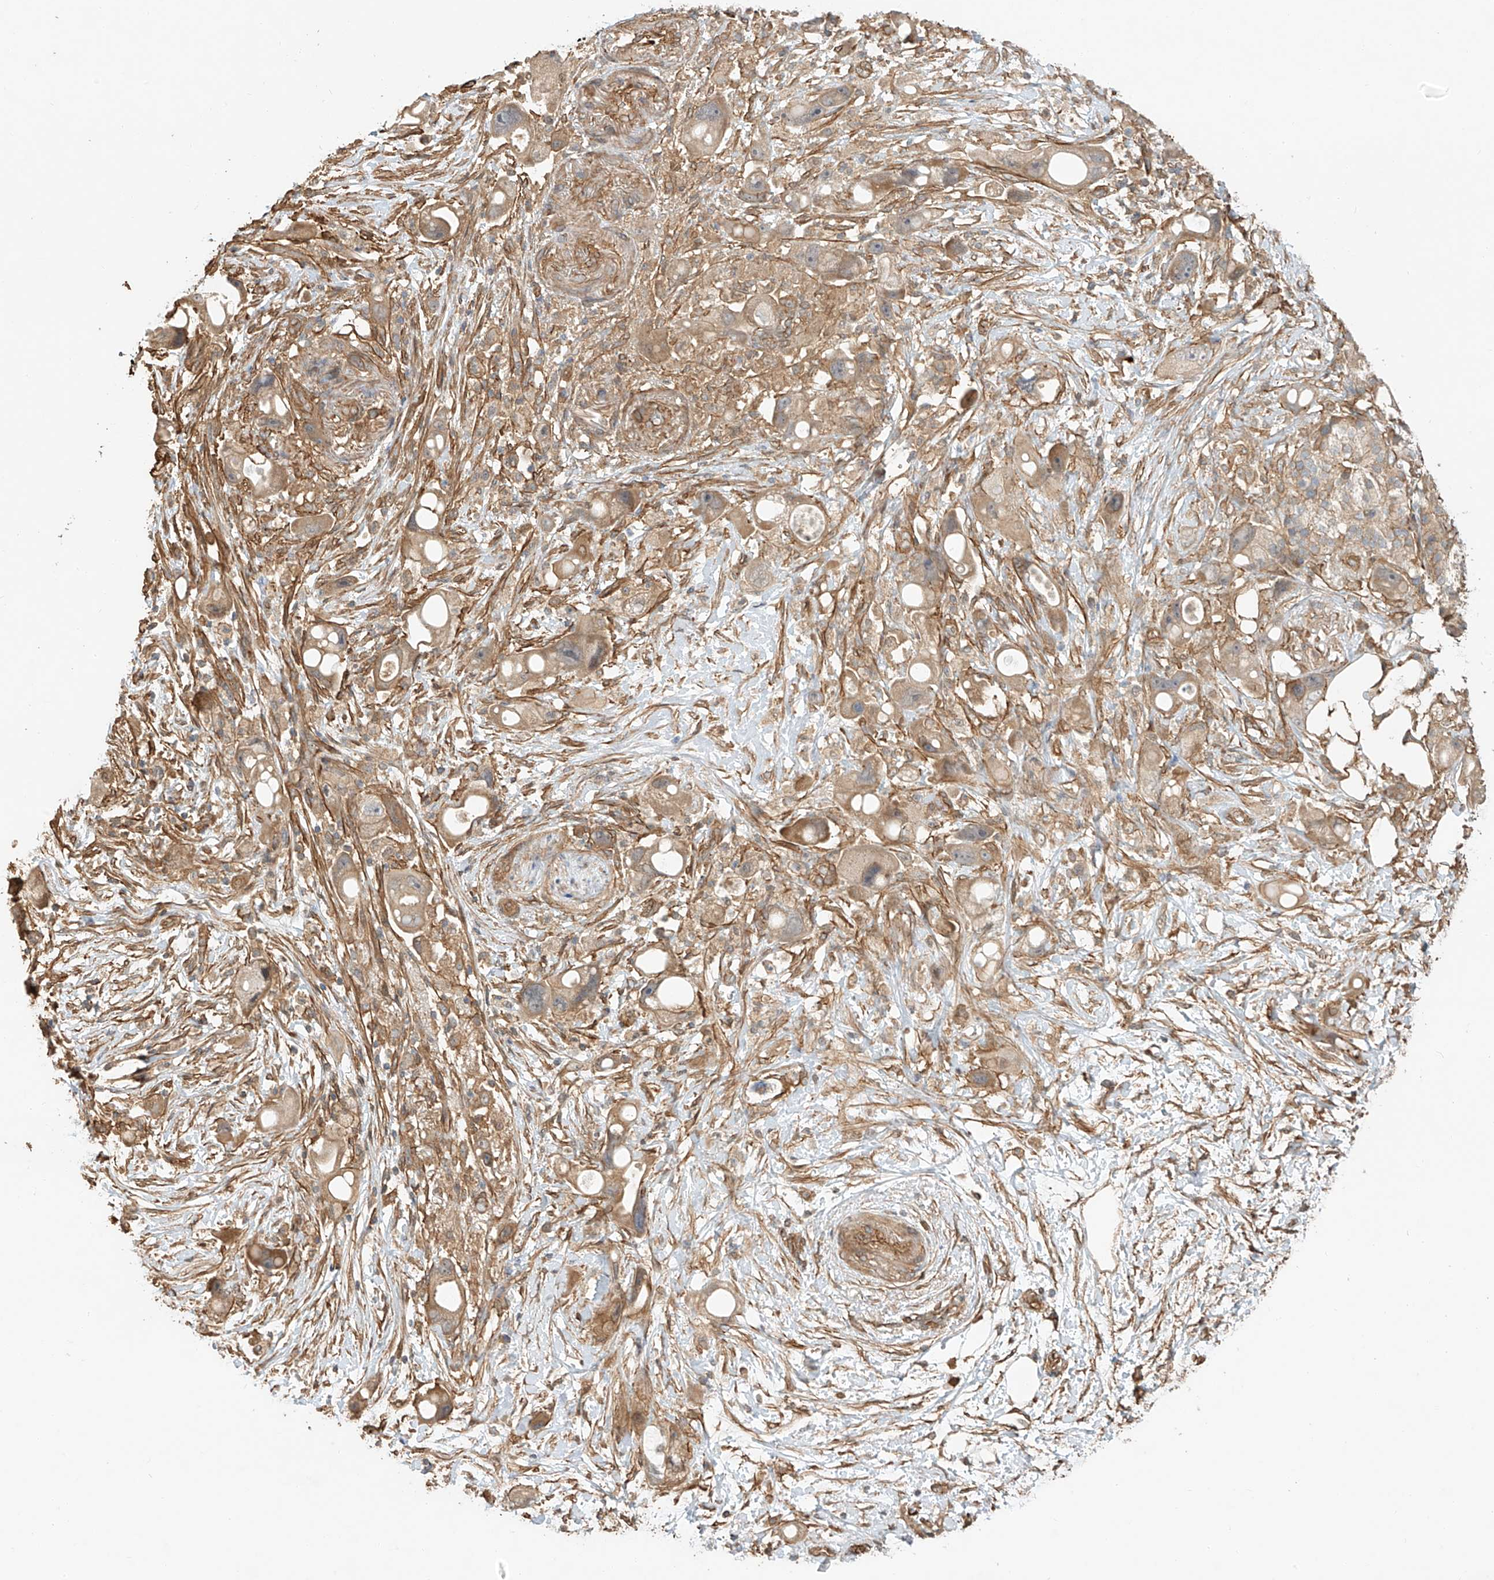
{"staining": {"intensity": "moderate", "quantity": ">75%", "location": "cytoplasmic/membranous"}, "tissue": "pancreatic cancer", "cell_type": "Tumor cells", "image_type": "cancer", "snomed": [{"axis": "morphology", "description": "Normal tissue, NOS"}, {"axis": "morphology", "description": "Adenocarcinoma, NOS"}, {"axis": "topography", "description": "Pancreas"}], "caption": "IHC of pancreatic adenocarcinoma shows medium levels of moderate cytoplasmic/membranous staining in approximately >75% of tumor cells. The staining was performed using DAB to visualize the protein expression in brown, while the nuclei were stained in blue with hematoxylin (Magnification: 20x).", "gene": "CSMD3", "patient": {"sex": "female", "age": 68}}